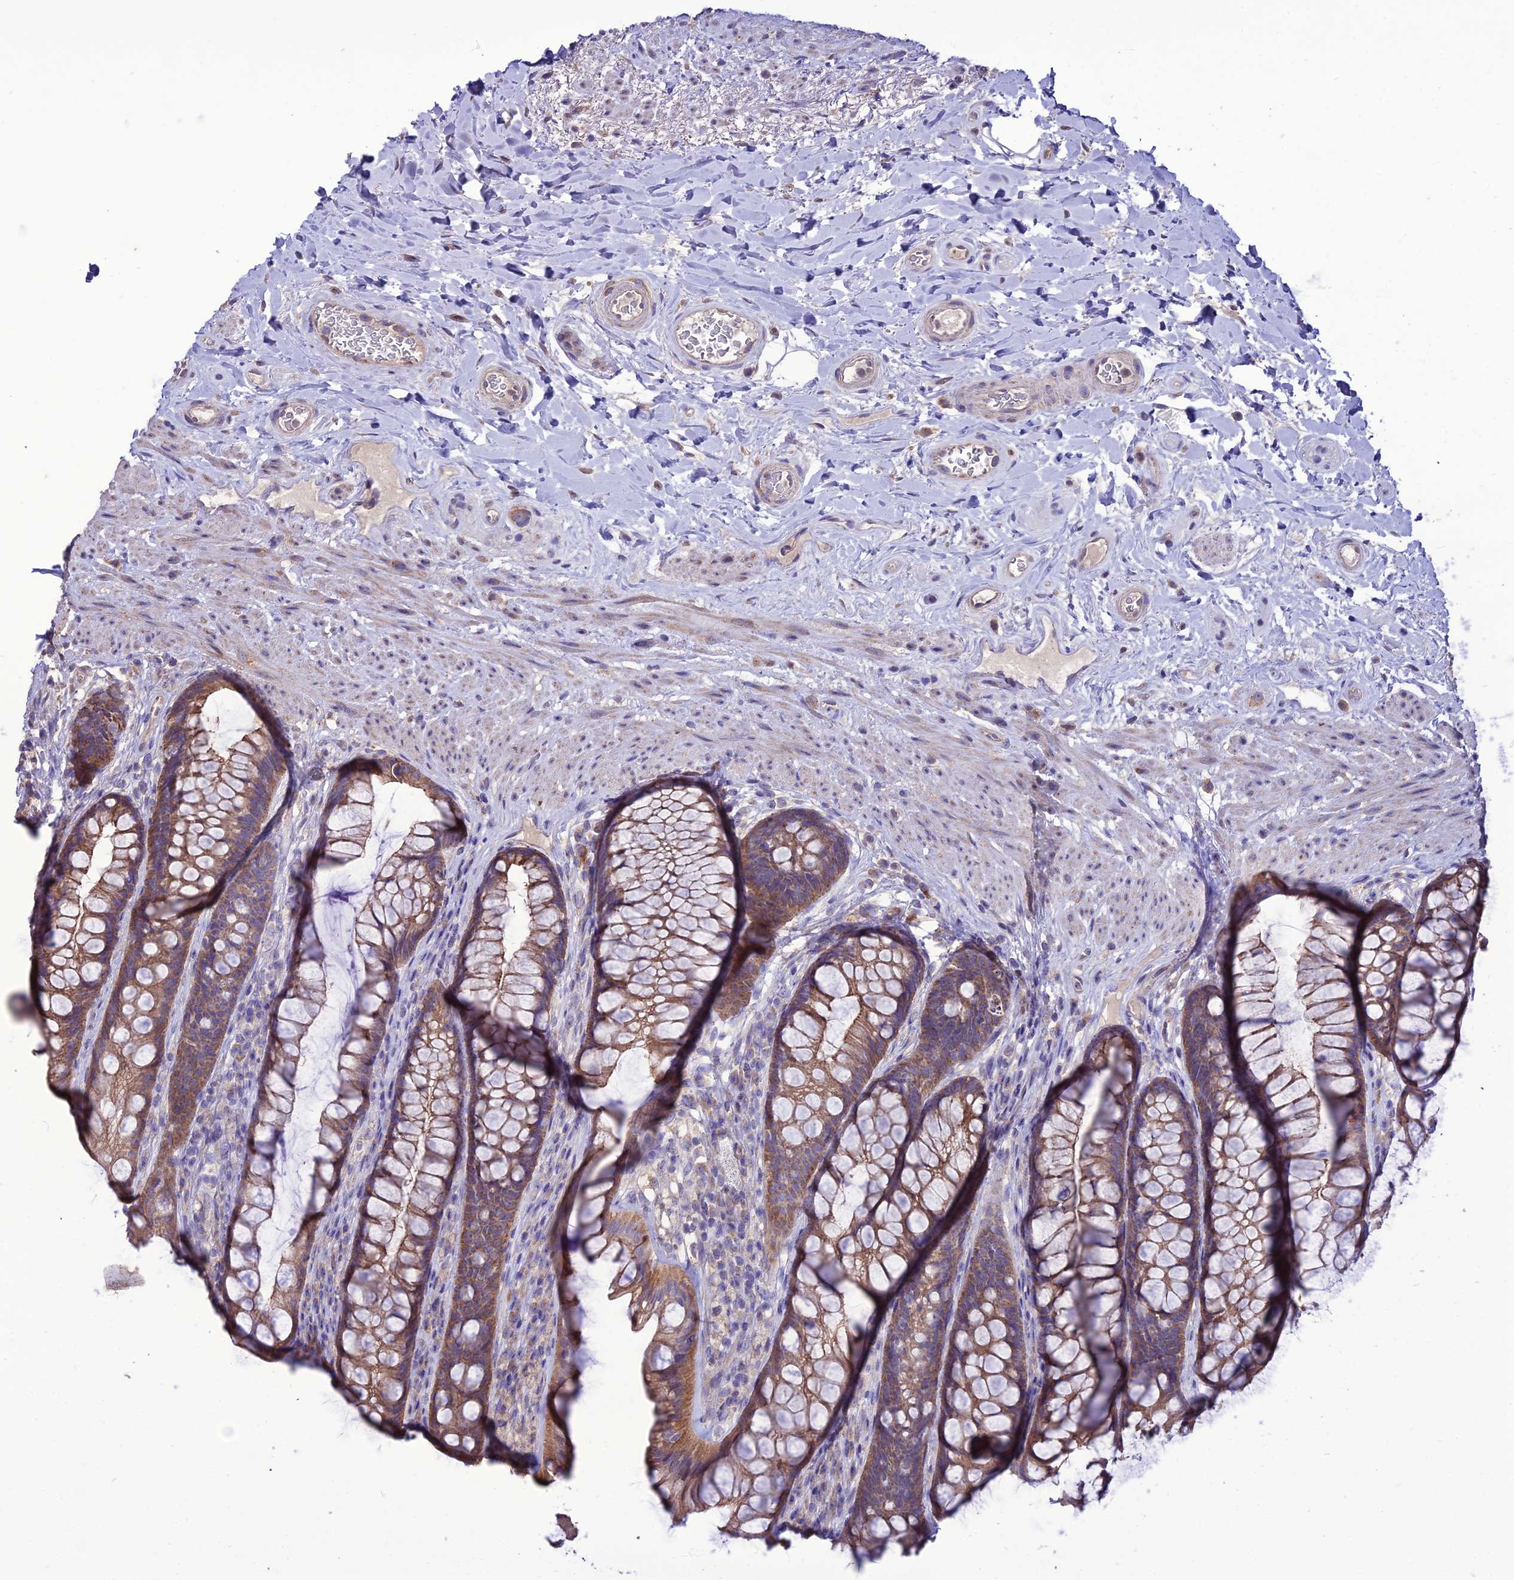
{"staining": {"intensity": "moderate", "quantity": ">75%", "location": "cytoplasmic/membranous"}, "tissue": "rectum", "cell_type": "Glandular cells", "image_type": "normal", "snomed": [{"axis": "morphology", "description": "Normal tissue, NOS"}, {"axis": "topography", "description": "Rectum"}], "caption": "A brown stain labels moderate cytoplasmic/membranous staining of a protein in glandular cells of benign human rectum.", "gene": "HOGA1", "patient": {"sex": "male", "age": 74}}